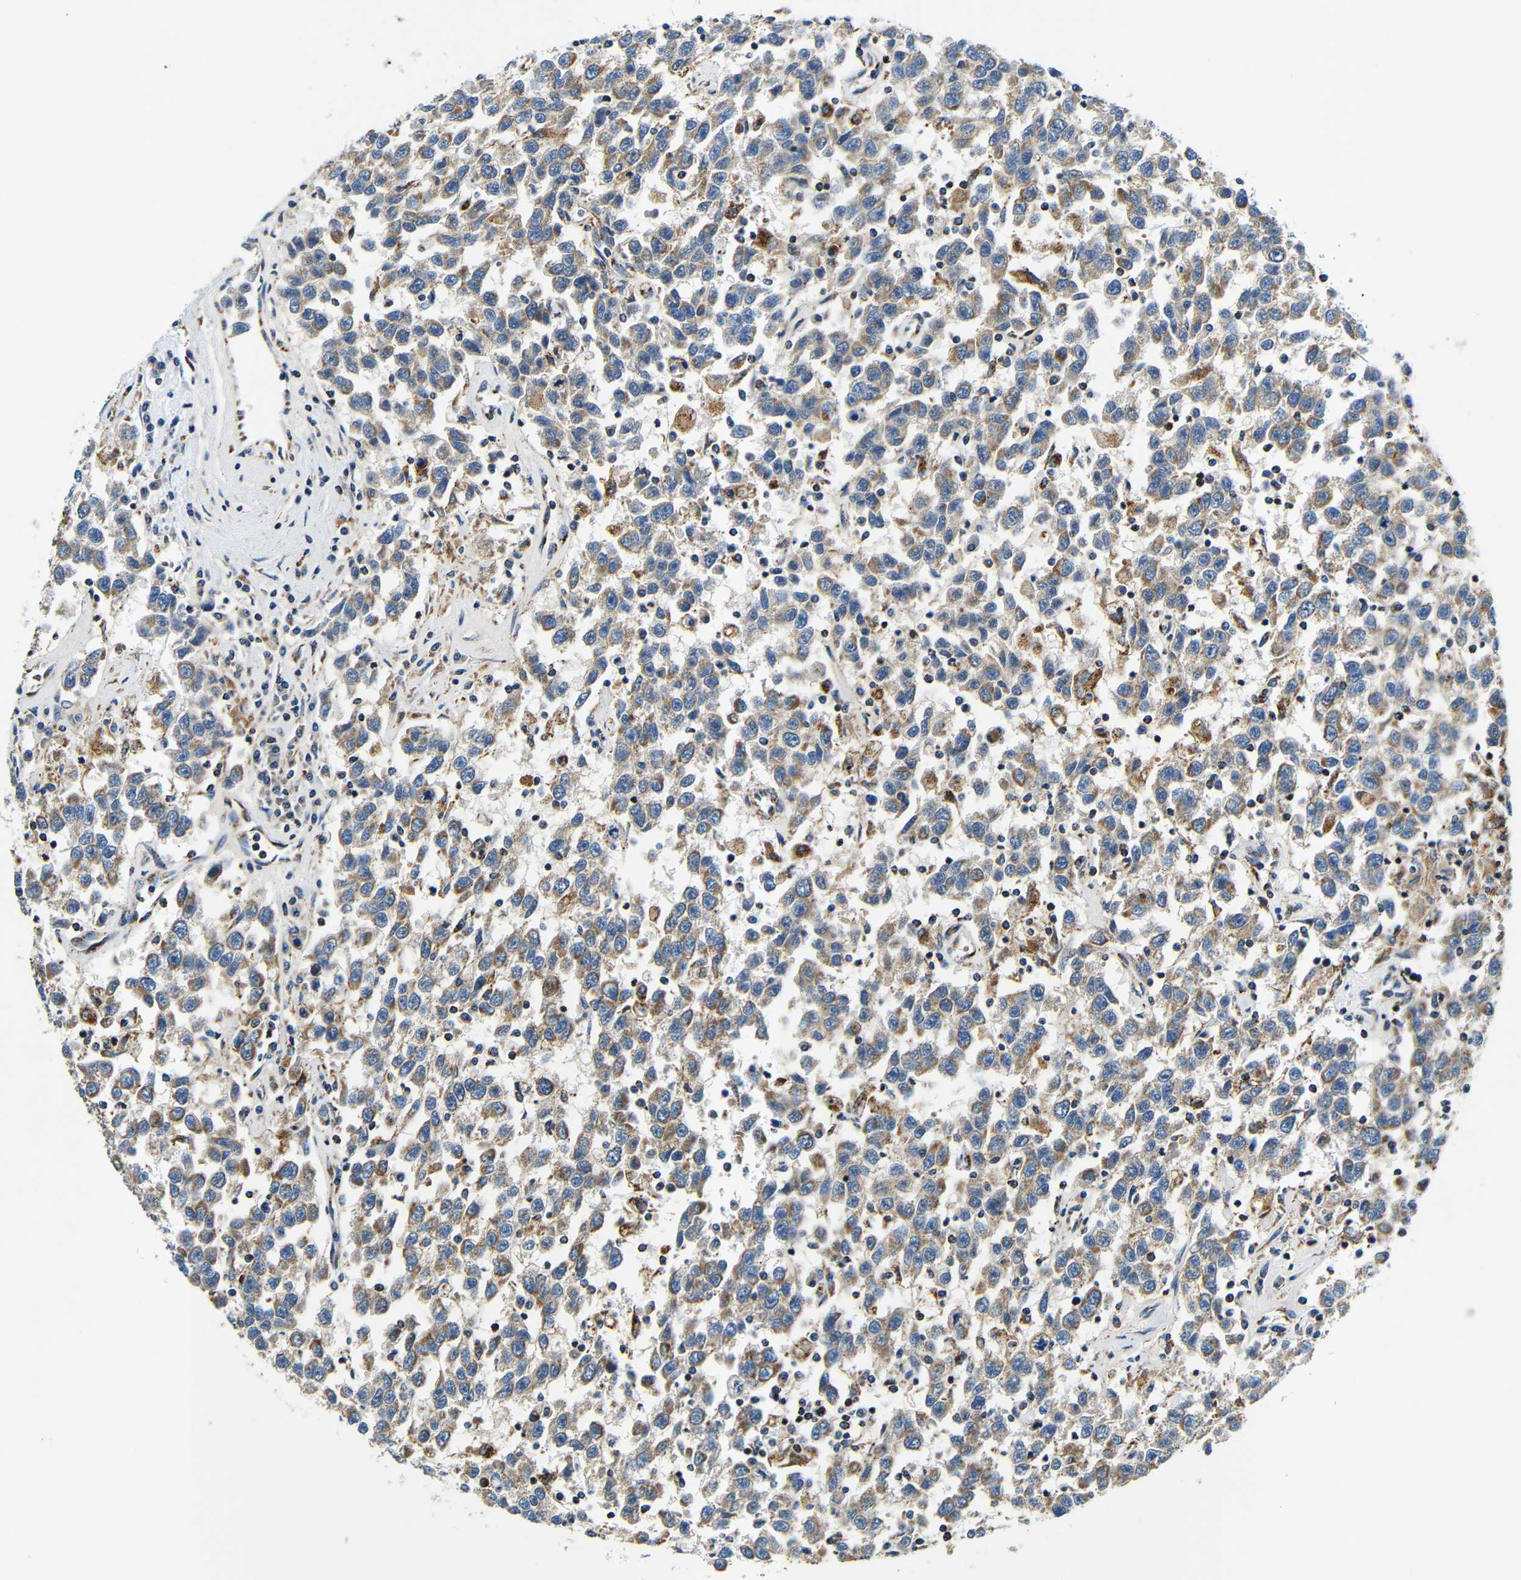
{"staining": {"intensity": "moderate", "quantity": ">75%", "location": "cytoplasmic/membranous"}, "tissue": "testis cancer", "cell_type": "Tumor cells", "image_type": "cancer", "snomed": [{"axis": "morphology", "description": "Seminoma, NOS"}, {"axis": "topography", "description": "Testis"}], "caption": "Testis seminoma stained with DAB immunohistochemistry (IHC) displays medium levels of moderate cytoplasmic/membranous positivity in about >75% of tumor cells.", "gene": "GALNT18", "patient": {"sex": "male", "age": 41}}